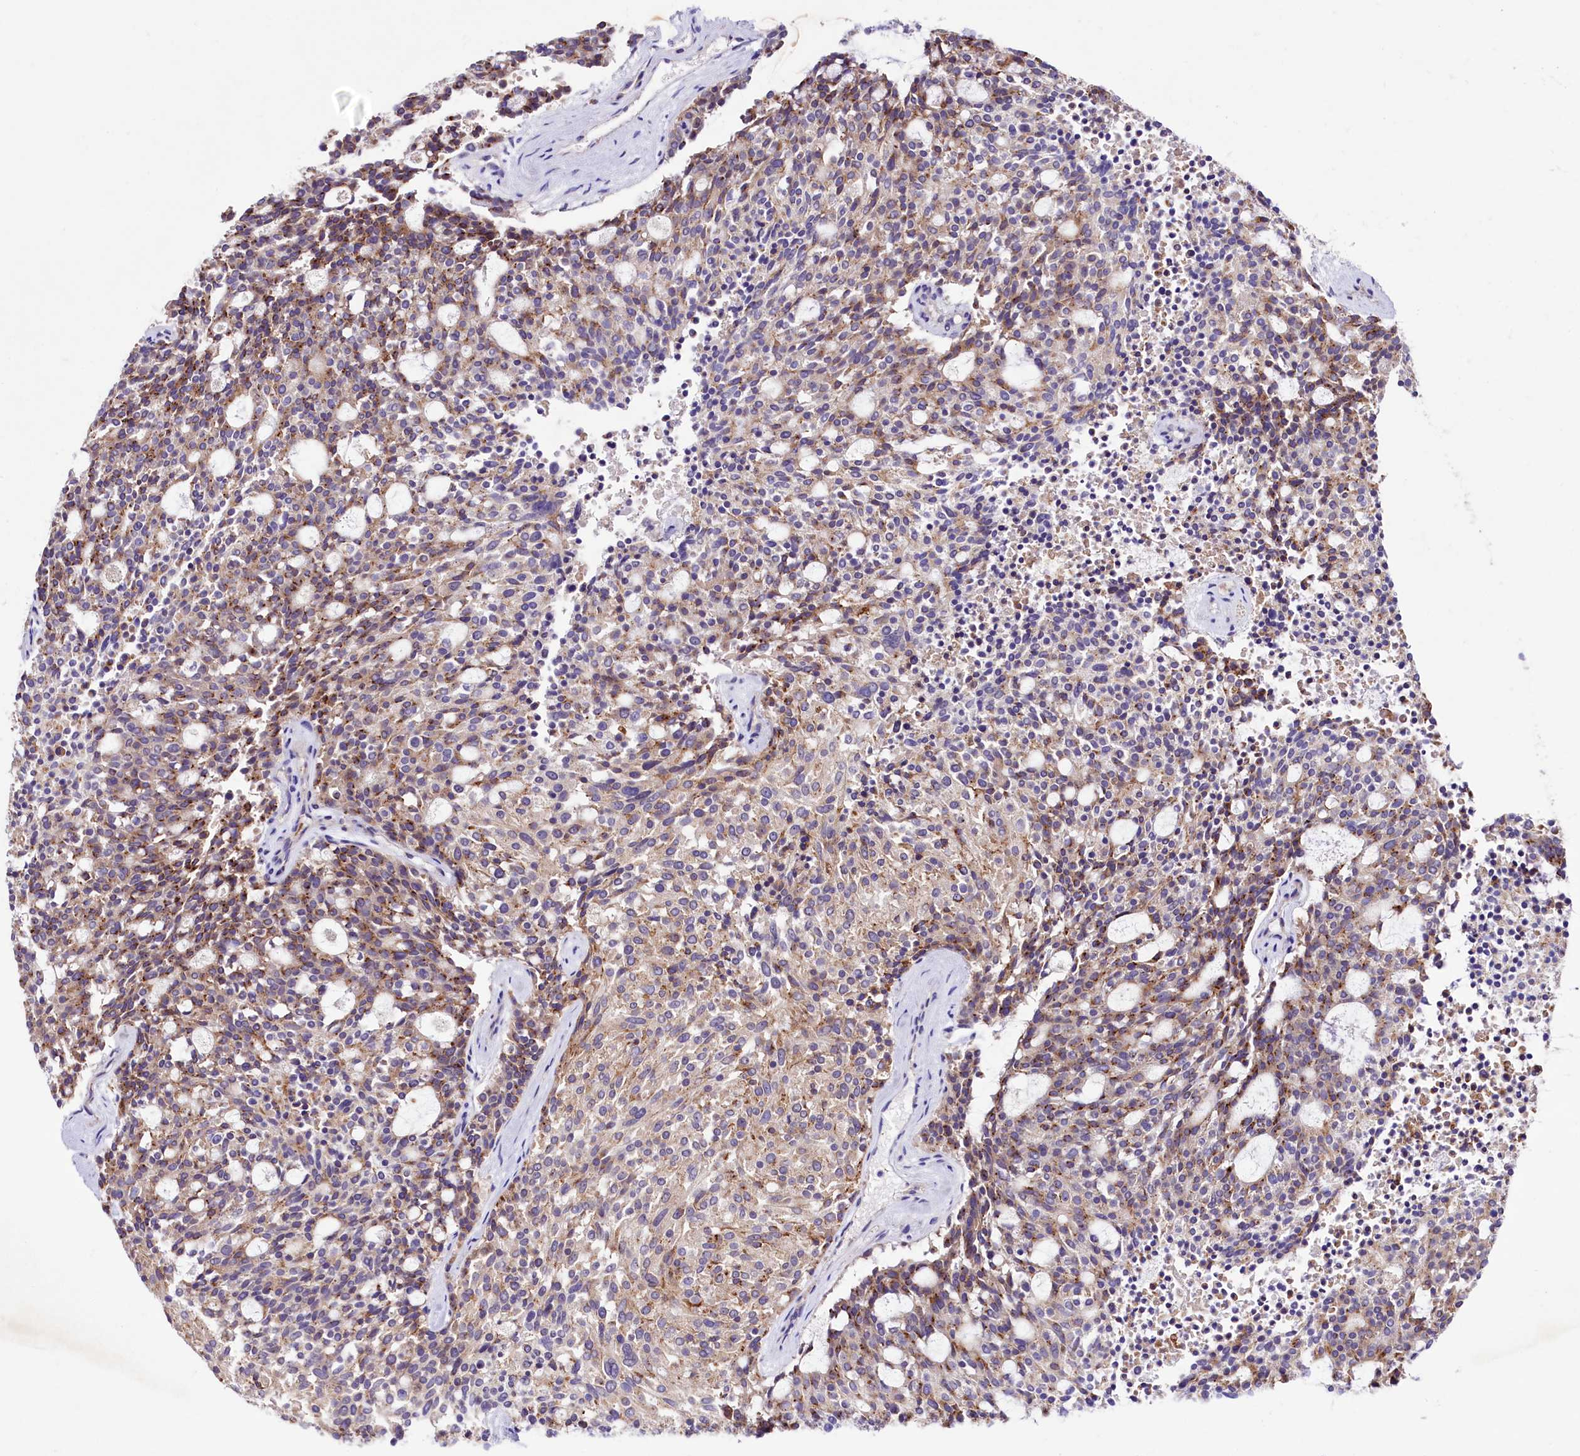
{"staining": {"intensity": "moderate", "quantity": "25%-75%", "location": "cytoplasmic/membranous"}, "tissue": "carcinoid", "cell_type": "Tumor cells", "image_type": "cancer", "snomed": [{"axis": "morphology", "description": "Carcinoid, malignant, NOS"}, {"axis": "topography", "description": "Pancreas"}], "caption": "Immunohistochemistry of carcinoid reveals medium levels of moderate cytoplasmic/membranous staining in about 25%-75% of tumor cells.", "gene": "LEUTX", "patient": {"sex": "female", "age": 54}}